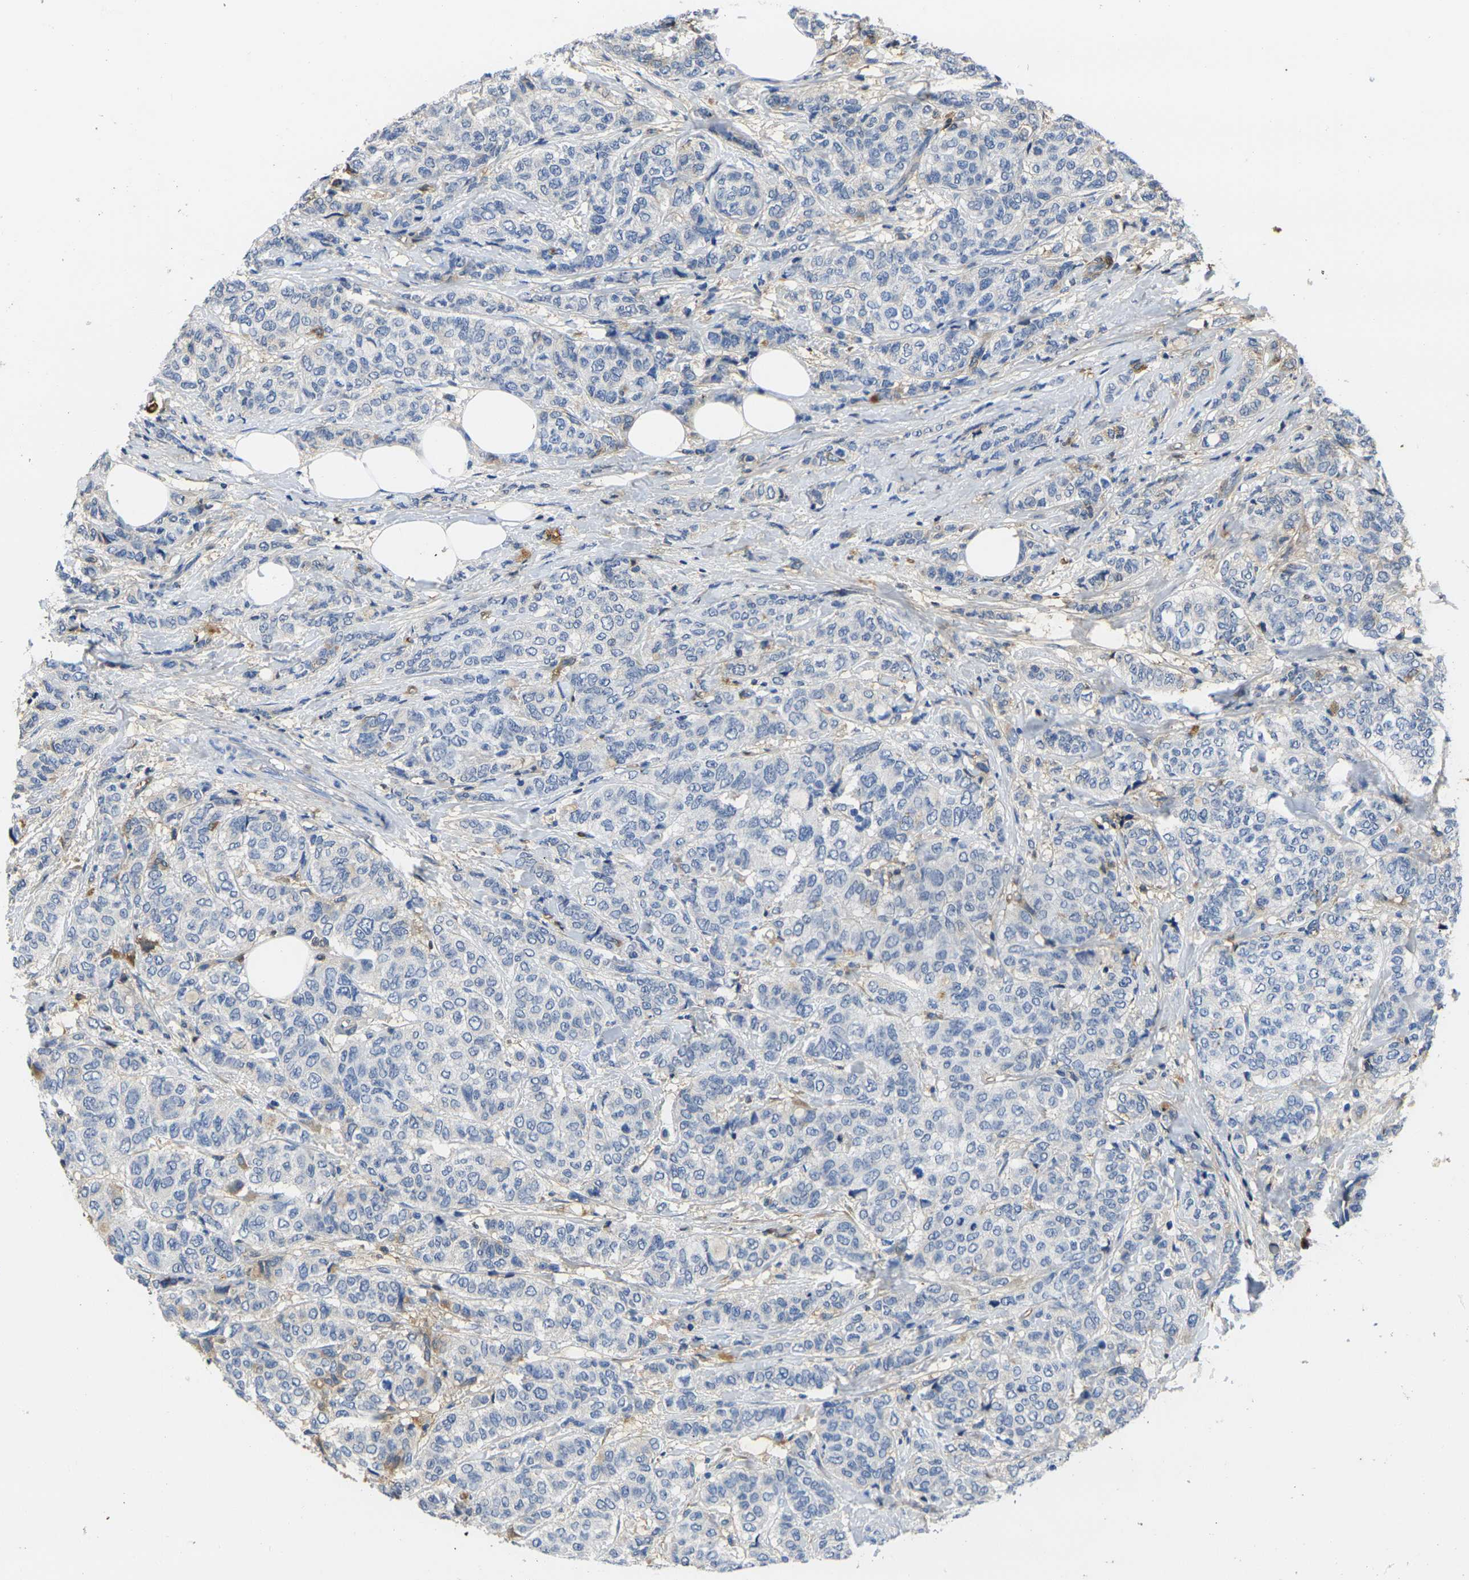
{"staining": {"intensity": "moderate", "quantity": "<25%", "location": "cytoplasmic/membranous"}, "tissue": "breast cancer", "cell_type": "Tumor cells", "image_type": "cancer", "snomed": [{"axis": "morphology", "description": "Lobular carcinoma"}, {"axis": "topography", "description": "Breast"}], "caption": "Moderate cytoplasmic/membranous staining for a protein is seen in about <25% of tumor cells of lobular carcinoma (breast) using immunohistochemistry (IHC).", "gene": "GREM2", "patient": {"sex": "female", "age": 60}}